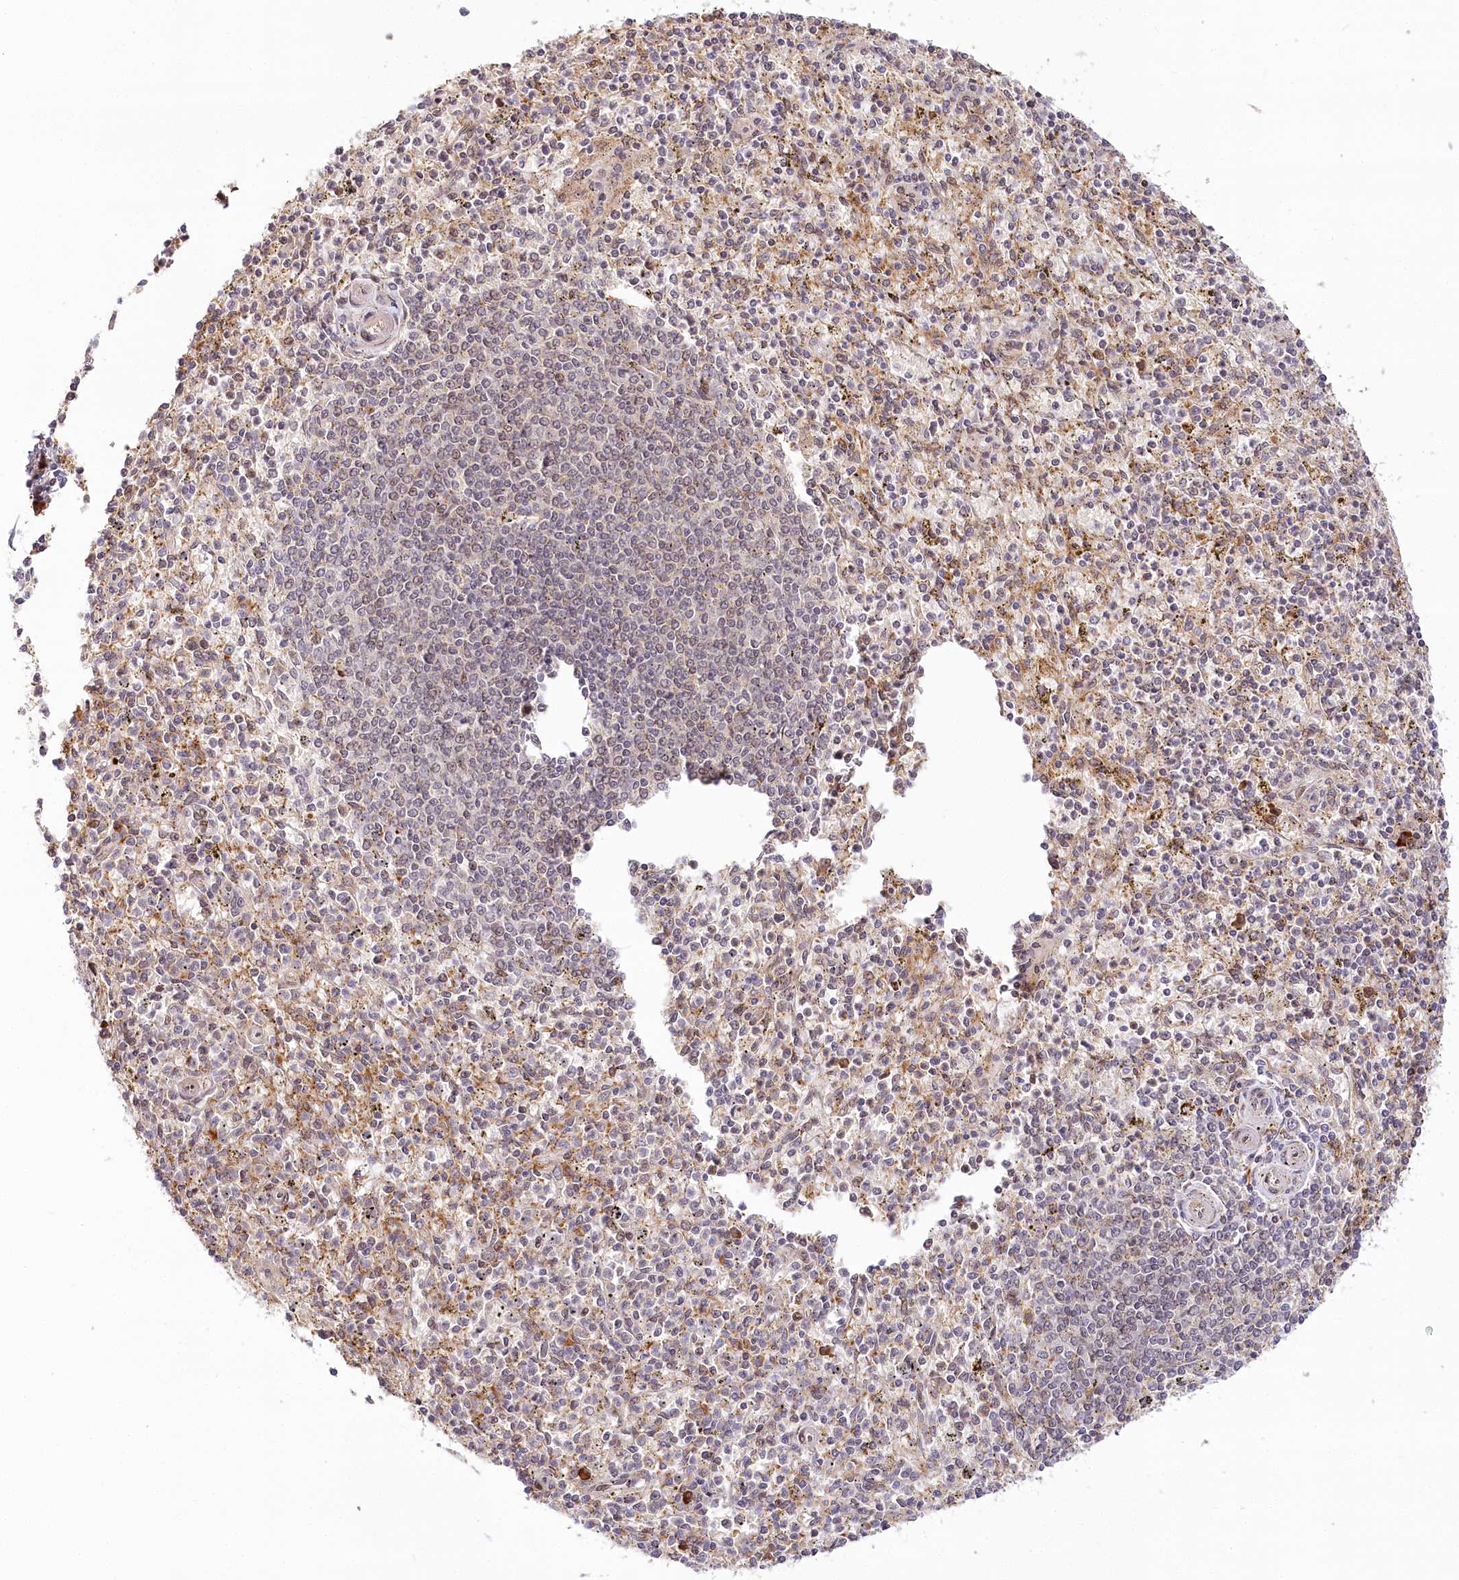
{"staining": {"intensity": "moderate", "quantity": "25%-75%", "location": "cytoplasmic/membranous"}, "tissue": "spleen", "cell_type": "Cells in red pulp", "image_type": "normal", "snomed": [{"axis": "morphology", "description": "Normal tissue, NOS"}, {"axis": "topography", "description": "Spleen"}], "caption": "IHC staining of normal spleen, which exhibits medium levels of moderate cytoplasmic/membranous staining in about 25%-75% of cells in red pulp indicating moderate cytoplasmic/membranous protein positivity. The staining was performed using DAB (3,3'-diaminobenzidine) (brown) for protein detection and nuclei were counterstained in hematoxylin (blue).", "gene": "WDR36", "patient": {"sex": "male", "age": 72}}